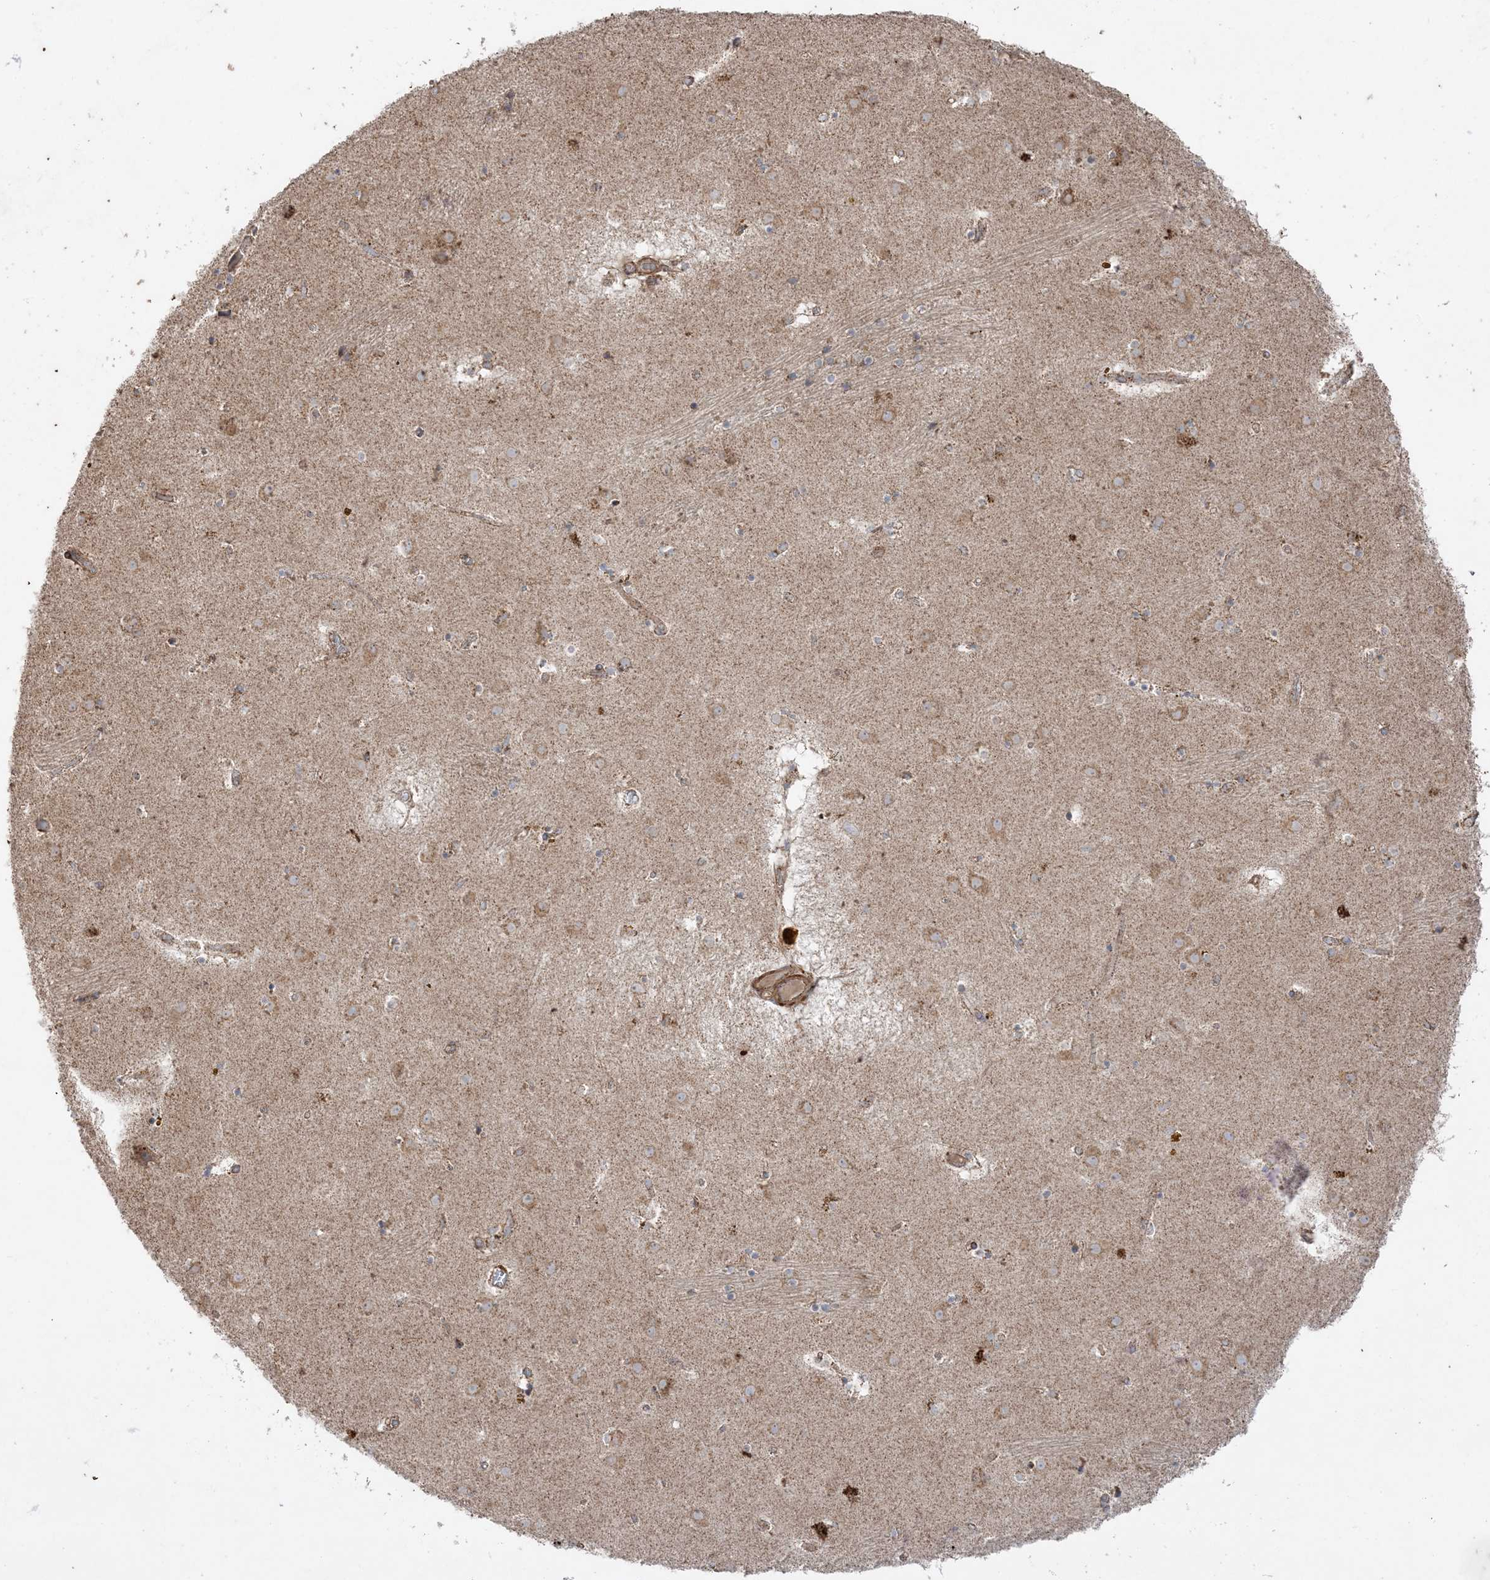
{"staining": {"intensity": "weak", "quantity": "<25%", "location": "cytoplasmic/membranous"}, "tissue": "caudate", "cell_type": "Glial cells", "image_type": "normal", "snomed": [{"axis": "morphology", "description": "Normal tissue, NOS"}, {"axis": "topography", "description": "Lateral ventricle wall"}], "caption": "The immunohistochemistry micrograph has no significant staining in glial cells of caudate.", "gene": "AARS2", "patient": {"sex": "male", "age": 70}}